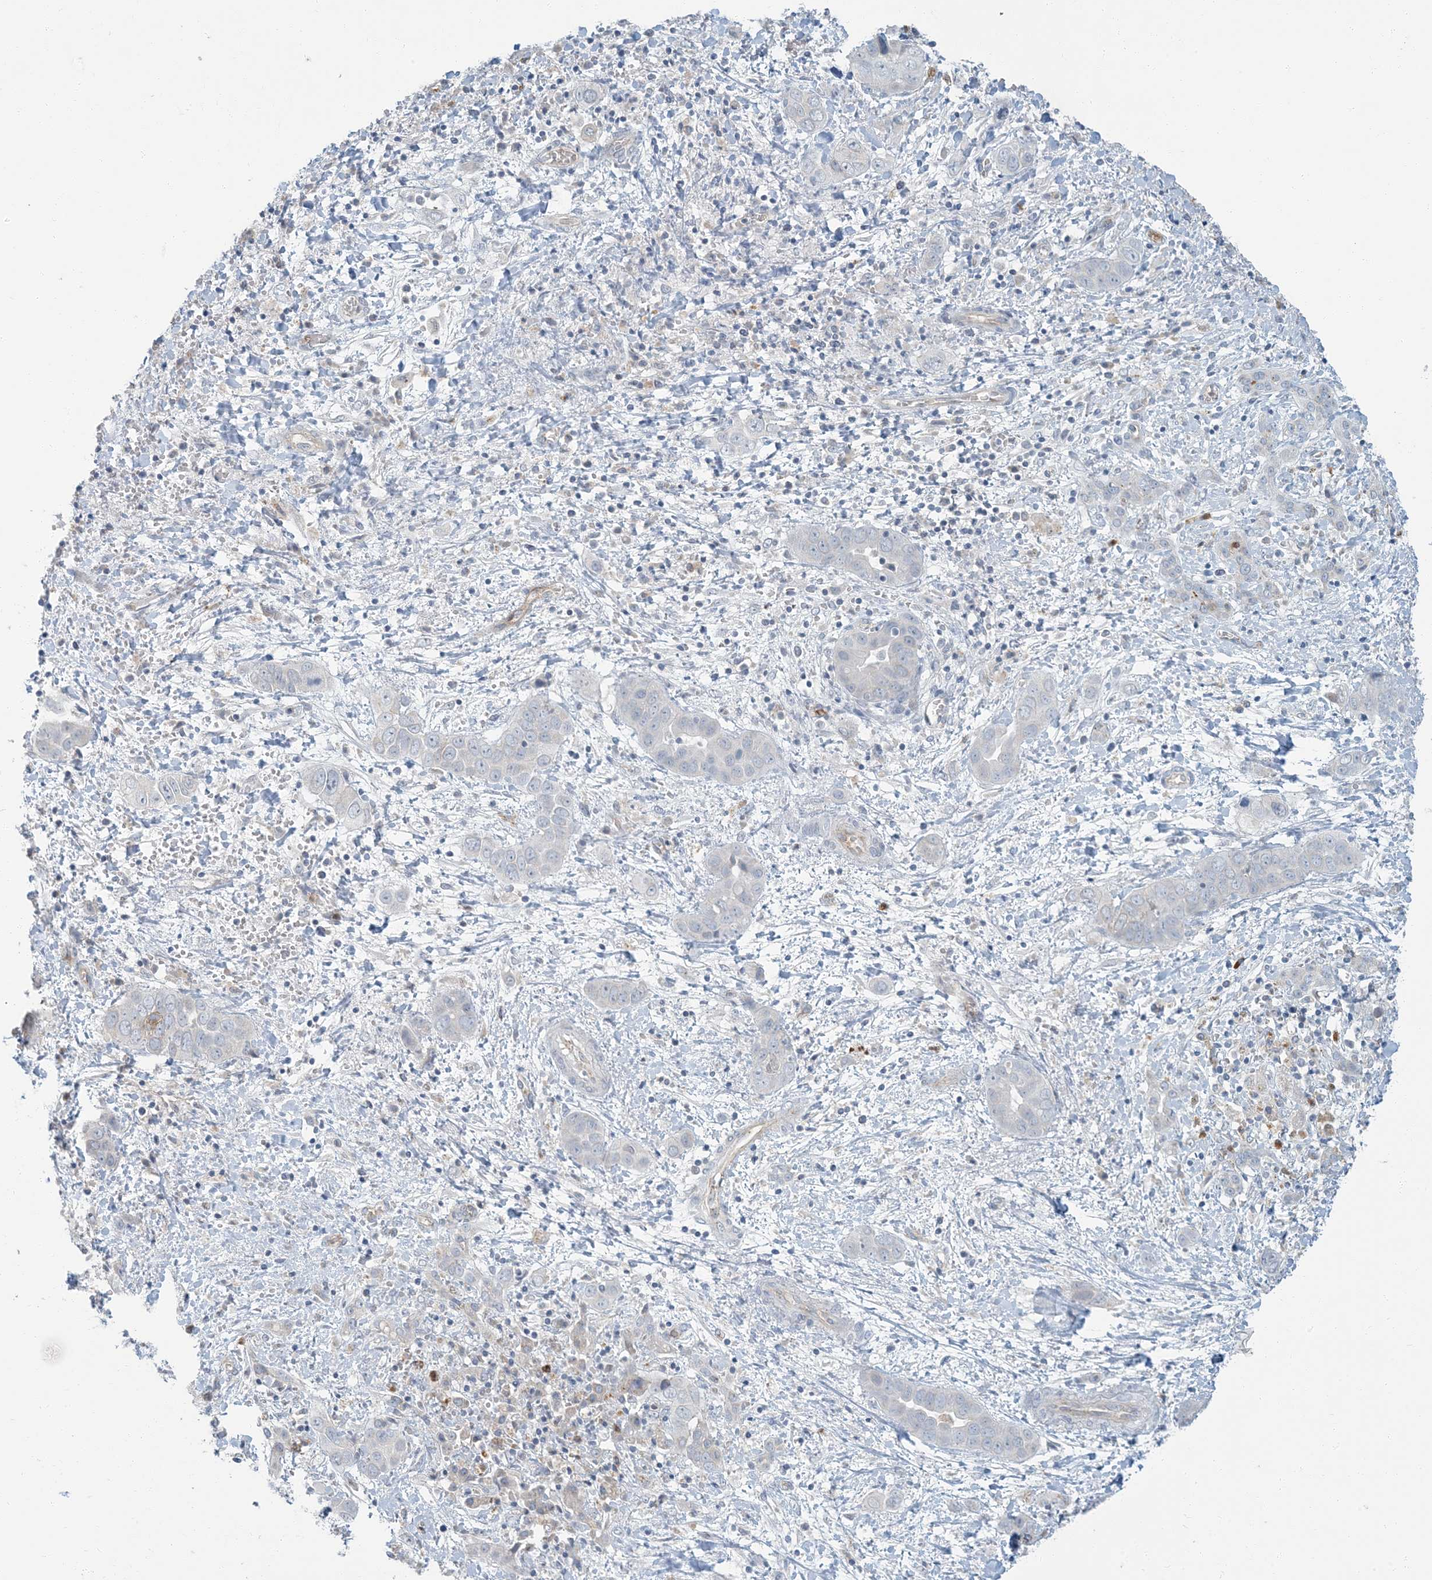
{"staining": {"intensity": "negative", "quantity": "none", "location": "none"}, "tissue": "liver cancer", "cell_type": "Tumor cells", "image_type": "cancer", "snomed": [{"axis": "morphology", "description": "Cholangiocarcinoma"}, {"axis": "topography", "description": "Liver"}], "caption": "DAB immunohistochemical staining of liver cancer demonstrates no significant expression in tumor cells.", "gene": "EPHA4", "patient": {"sex": "female", "age": 52}}